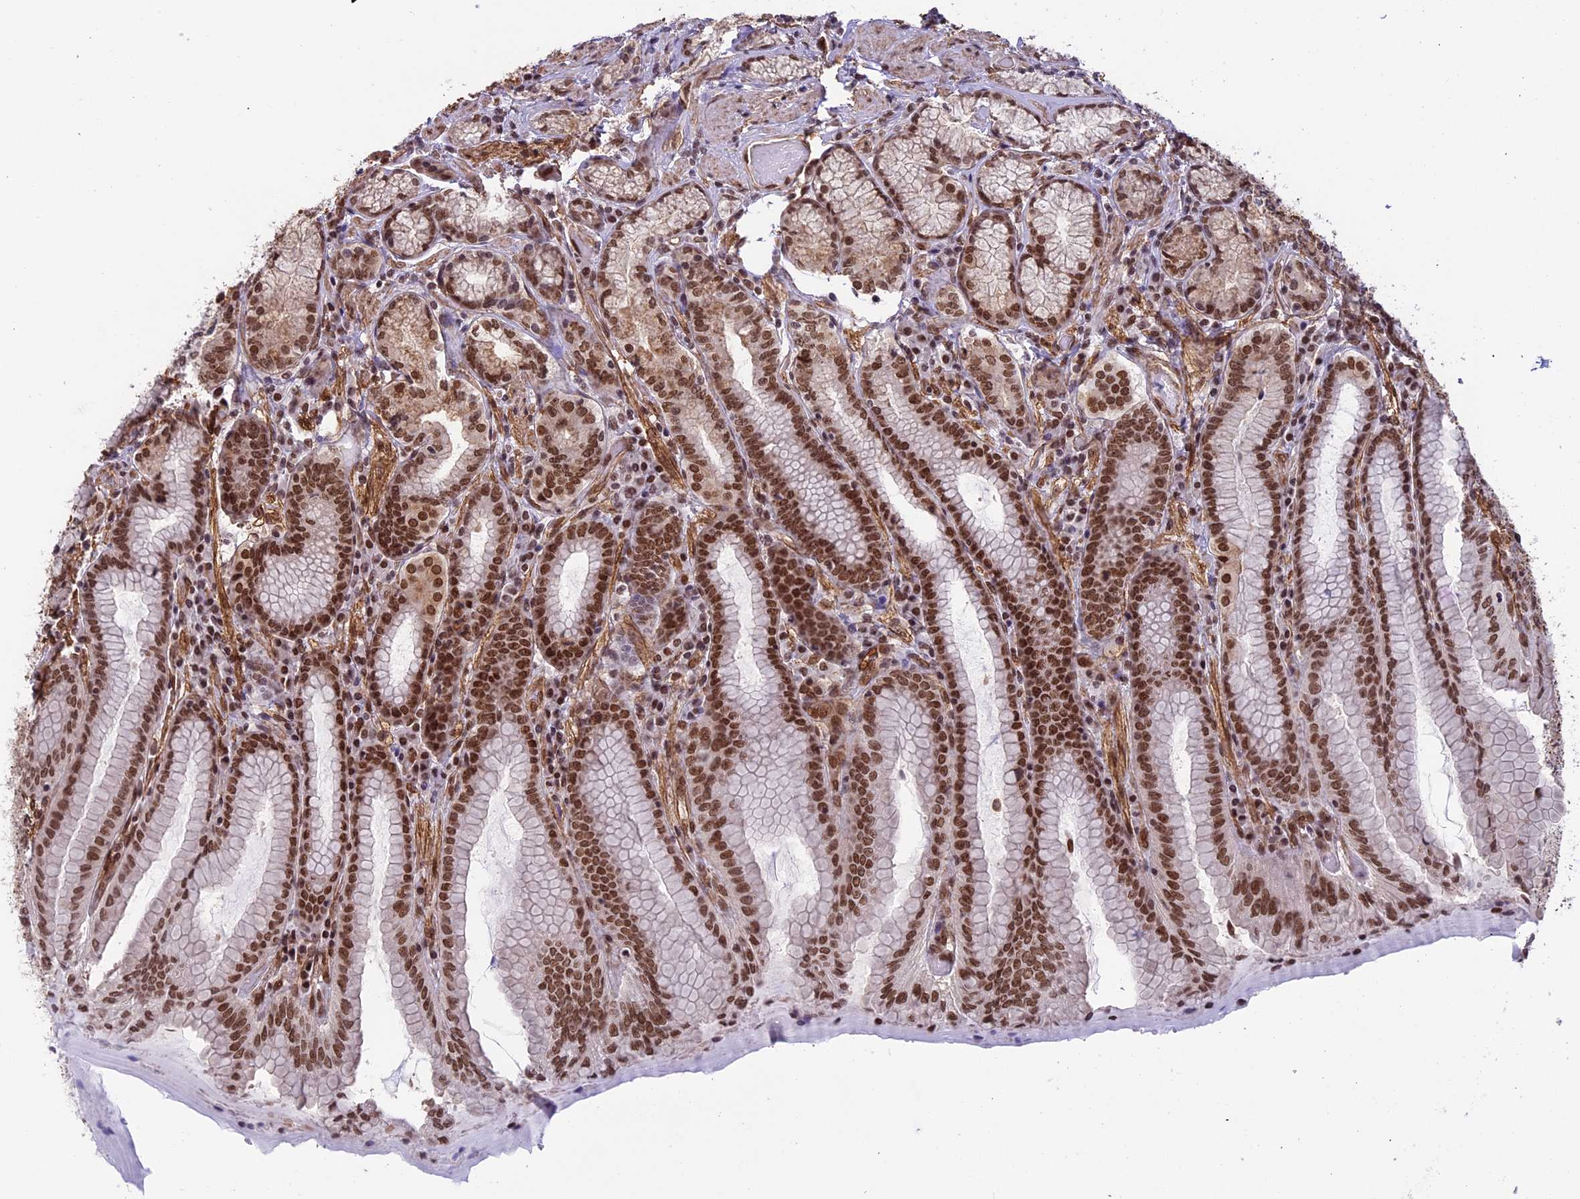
{"staining": {"intensity": "moderate", "quantity": ">75%", "location": "nuclear"}, "tissue": "stomach", "cell_type": "Glandular cells", "image_type": "normal", "snomed": [{"axis": "morphology", "description": "Normal tissue, NOS"}, {"axis": "topography", "description": "Stomach, upper"}, {"axis": "topography", "description": "Stomach, lower"}], "caption": "A high-resolution photomicrograph shows IHC staining of benign stomach, which demonstrates moderate nuclear staining in approximately >75% of glandular cells.", "gene": "MPHOSPH8", "patient": {"sex": "female", "age": 76}}